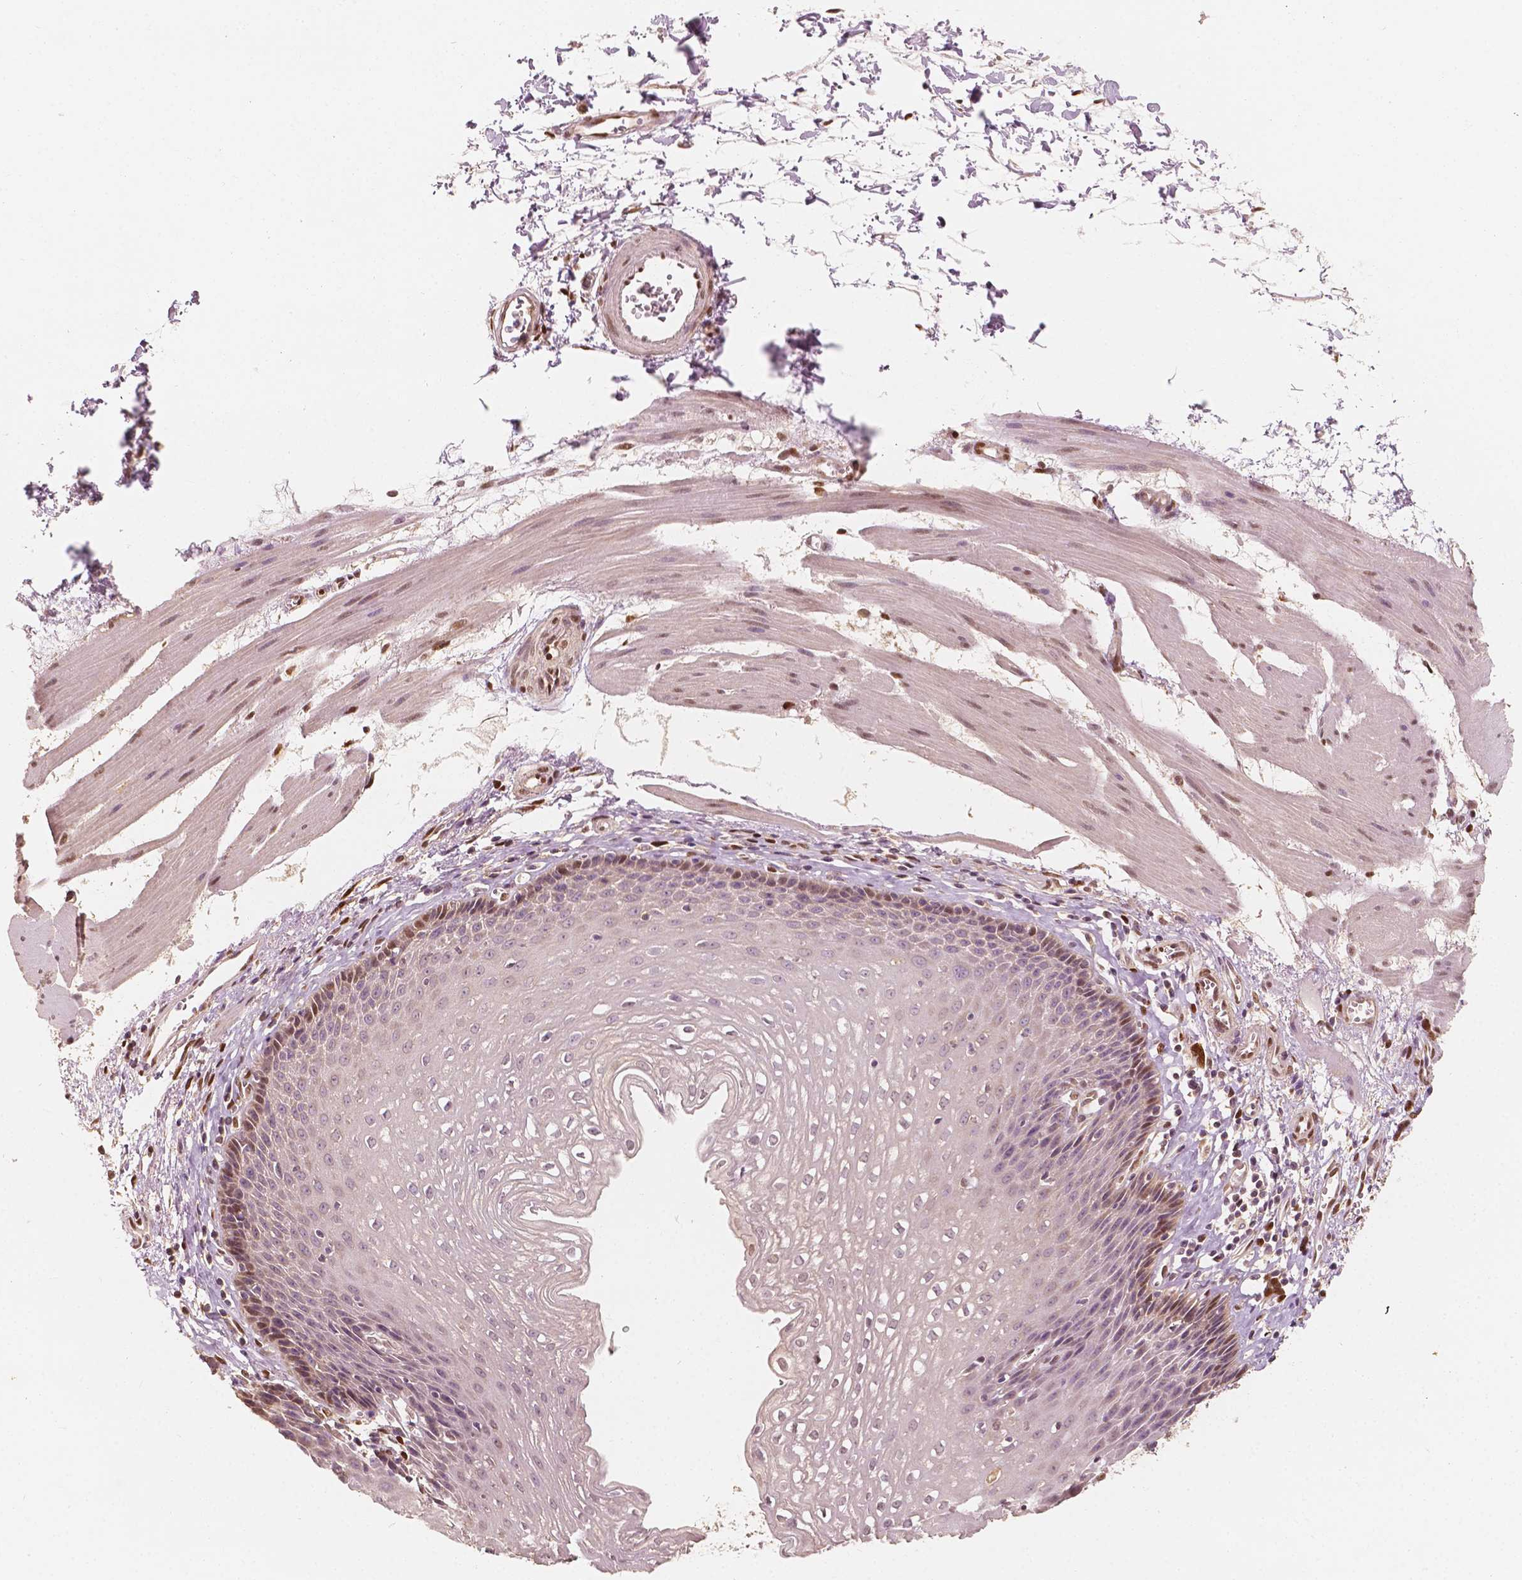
{"staining": {"intensity": "moderate", "quantity": "<25%", "location": "nuclear"}, "tissue": "esophagus", "cell_type": "Squamous epithelial cells", "image_type": "normal", "snomed": [{"axis": "morphology", "description": "Normal tissue, NOS"}, {"axis": "topography", "description": "Esophagus"}], "caption": "A high-resolution photomicrograph shows immunohistochemistry staining of benign esophagus, which displays moderate nuclear positivity in about <25% of squamous epithelial cells. (DAB (3,3'-diaminobenzidine) IHC, brown staining for protein, blue staining for nuclei).", "gene": "TBC1D17", "patient": {"sex": "female", "age": 64}}